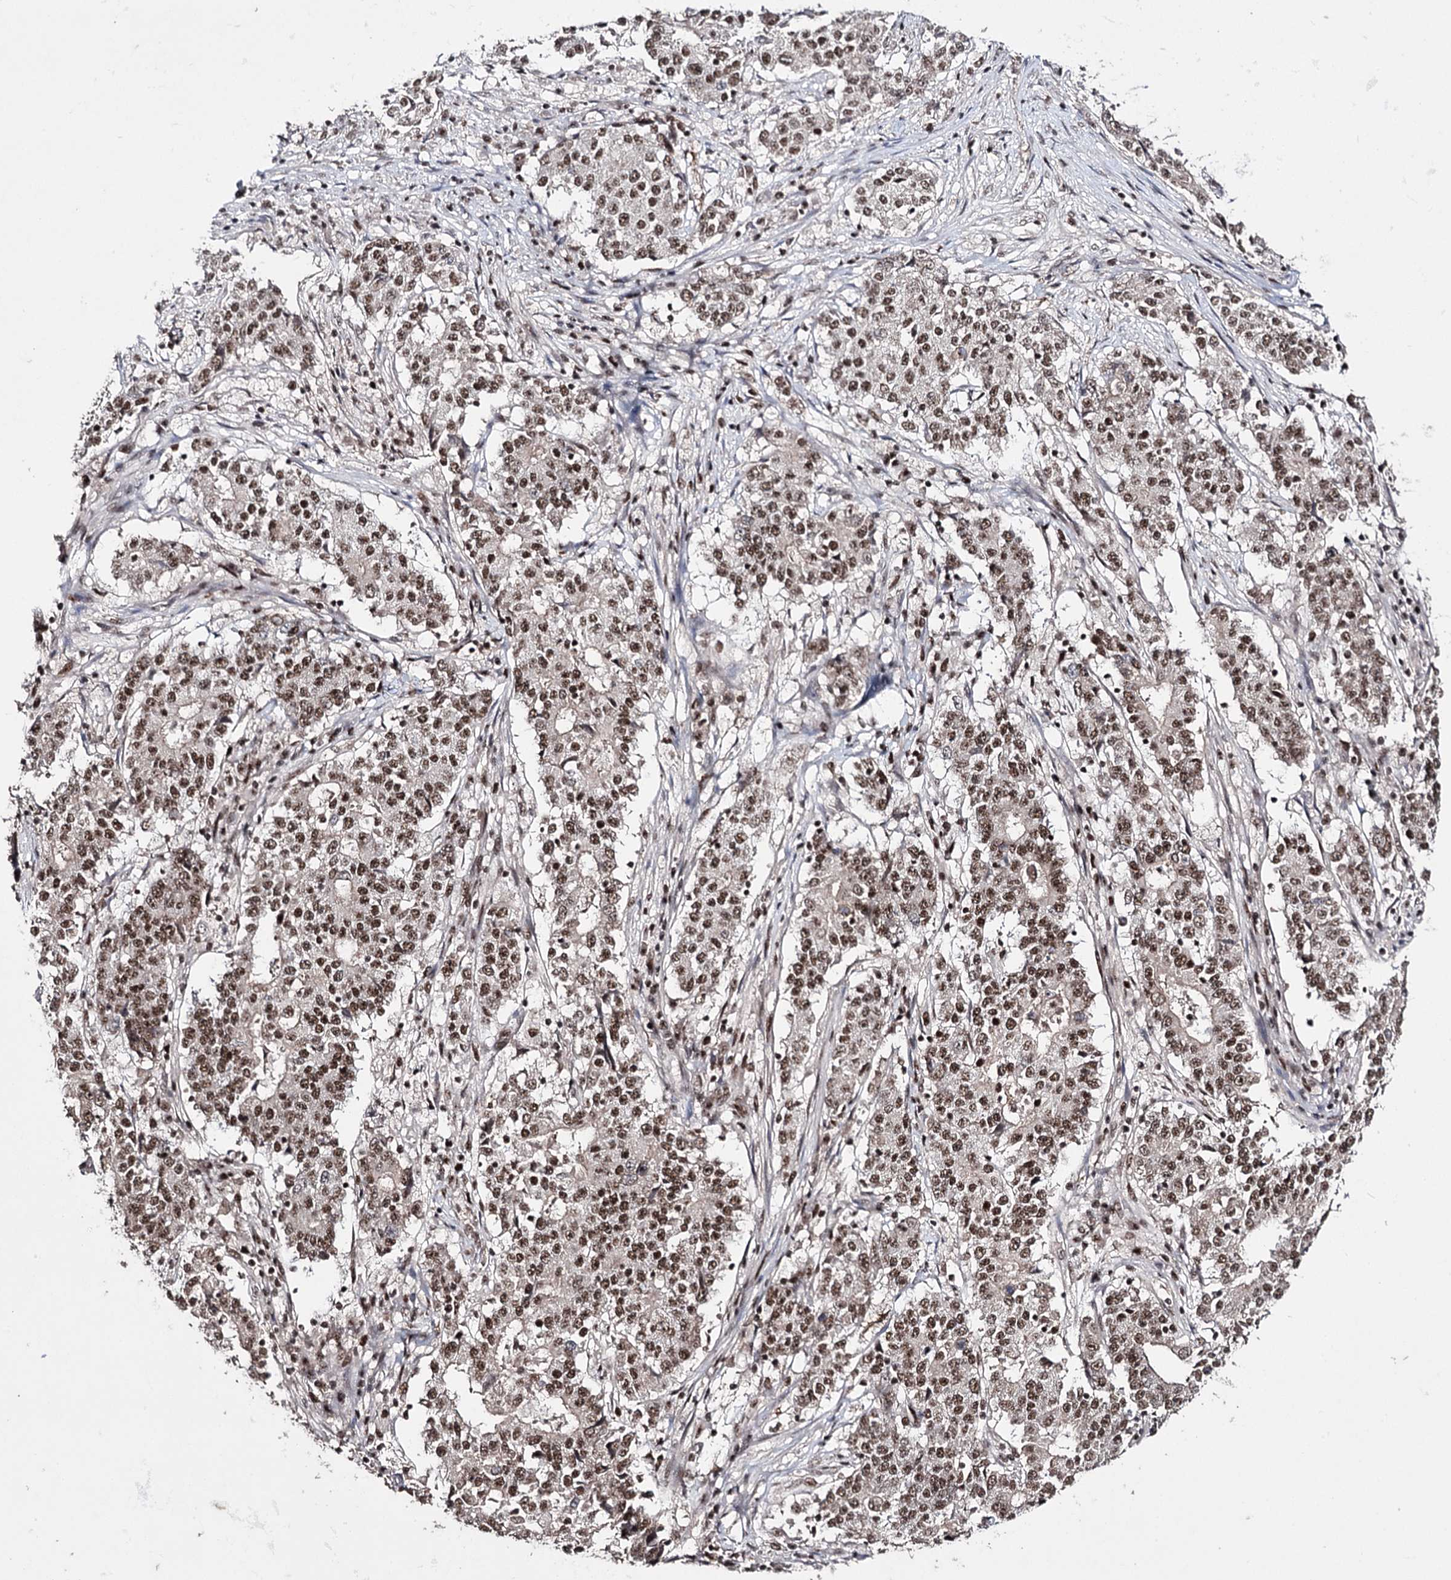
{"staining": {"intensity": "moderate", "quantity": ">75%", "location": "nuclear"}, "tissue": "stomach cancer", "cell_type": "Tumor cells", "image_type": "cancer", "snomed": [{"axis": "morphology", "description": "Adenocarcinoma, NOS"}, {"axis": "topography", "description": "Stomach"}], "caption": "Human stomach cancer (adenocarcinoma) stained with a brown dye displays moderate nuclear positive positivity in approximately >75% of tumor cells.", "gene": "PRPF40A", "patient": {"sex": "male", "age": 59}}